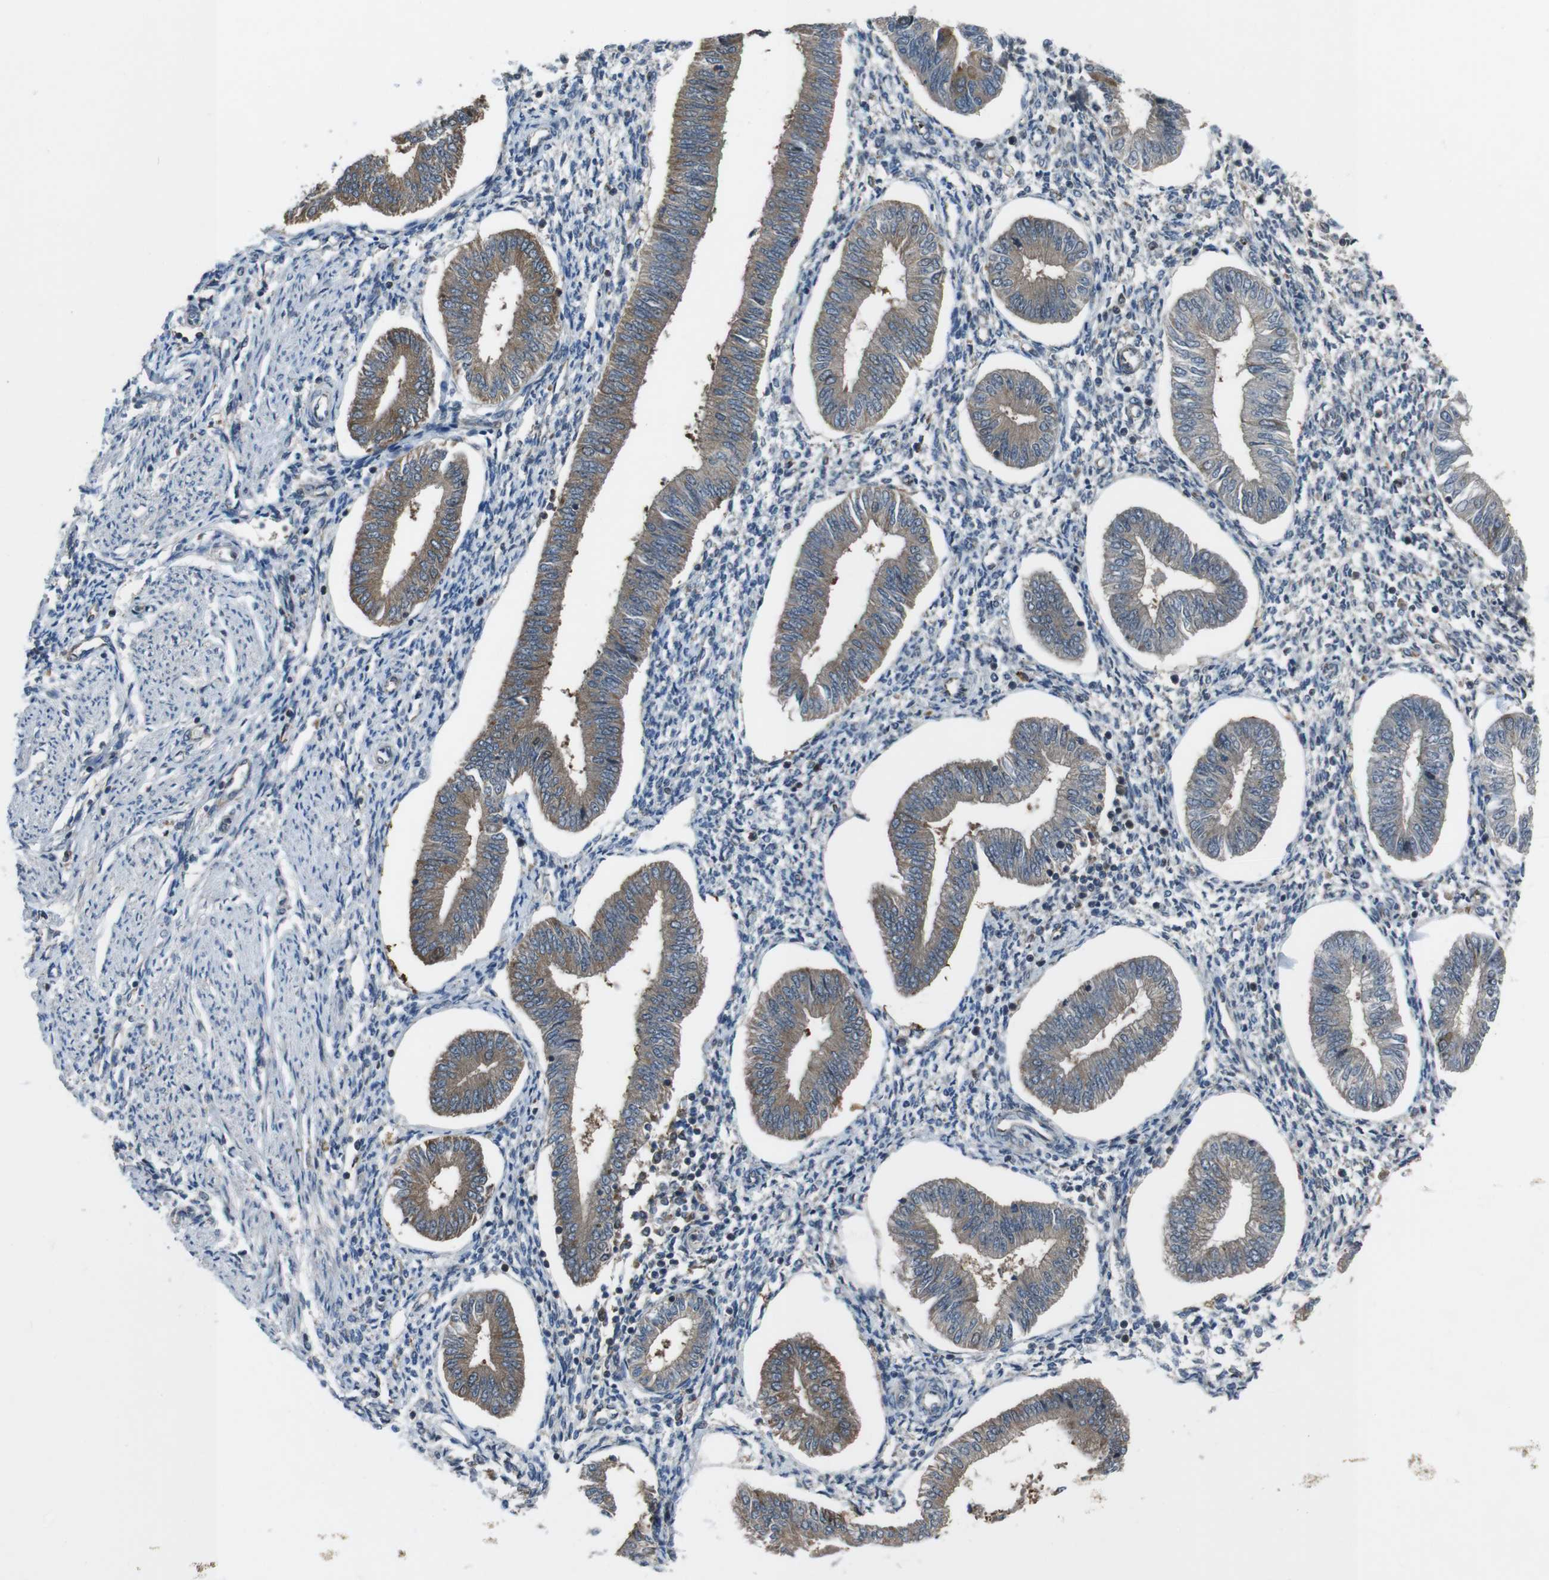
{"staining": {"intensity": "negative", "quantity": "none", "location": "none"}, "tissue": "endometrium", "cell_type": "Cells in endometrial stroma", "image_type": "normal", "snomed": [{"axis": "morphology", "description": "Normal tissue, NOS"}, {"axis": "topography", "description": "Endometrium"}], "caption": "An image of human endometrium is negative for staining in cells in endometrial stroma. (DAB immunohistochemistry (IHC) visualized using brightfield microscopy, high magnification).", "gene": "SLC22A23", "patient": {"sex": "female", "age": 50}}